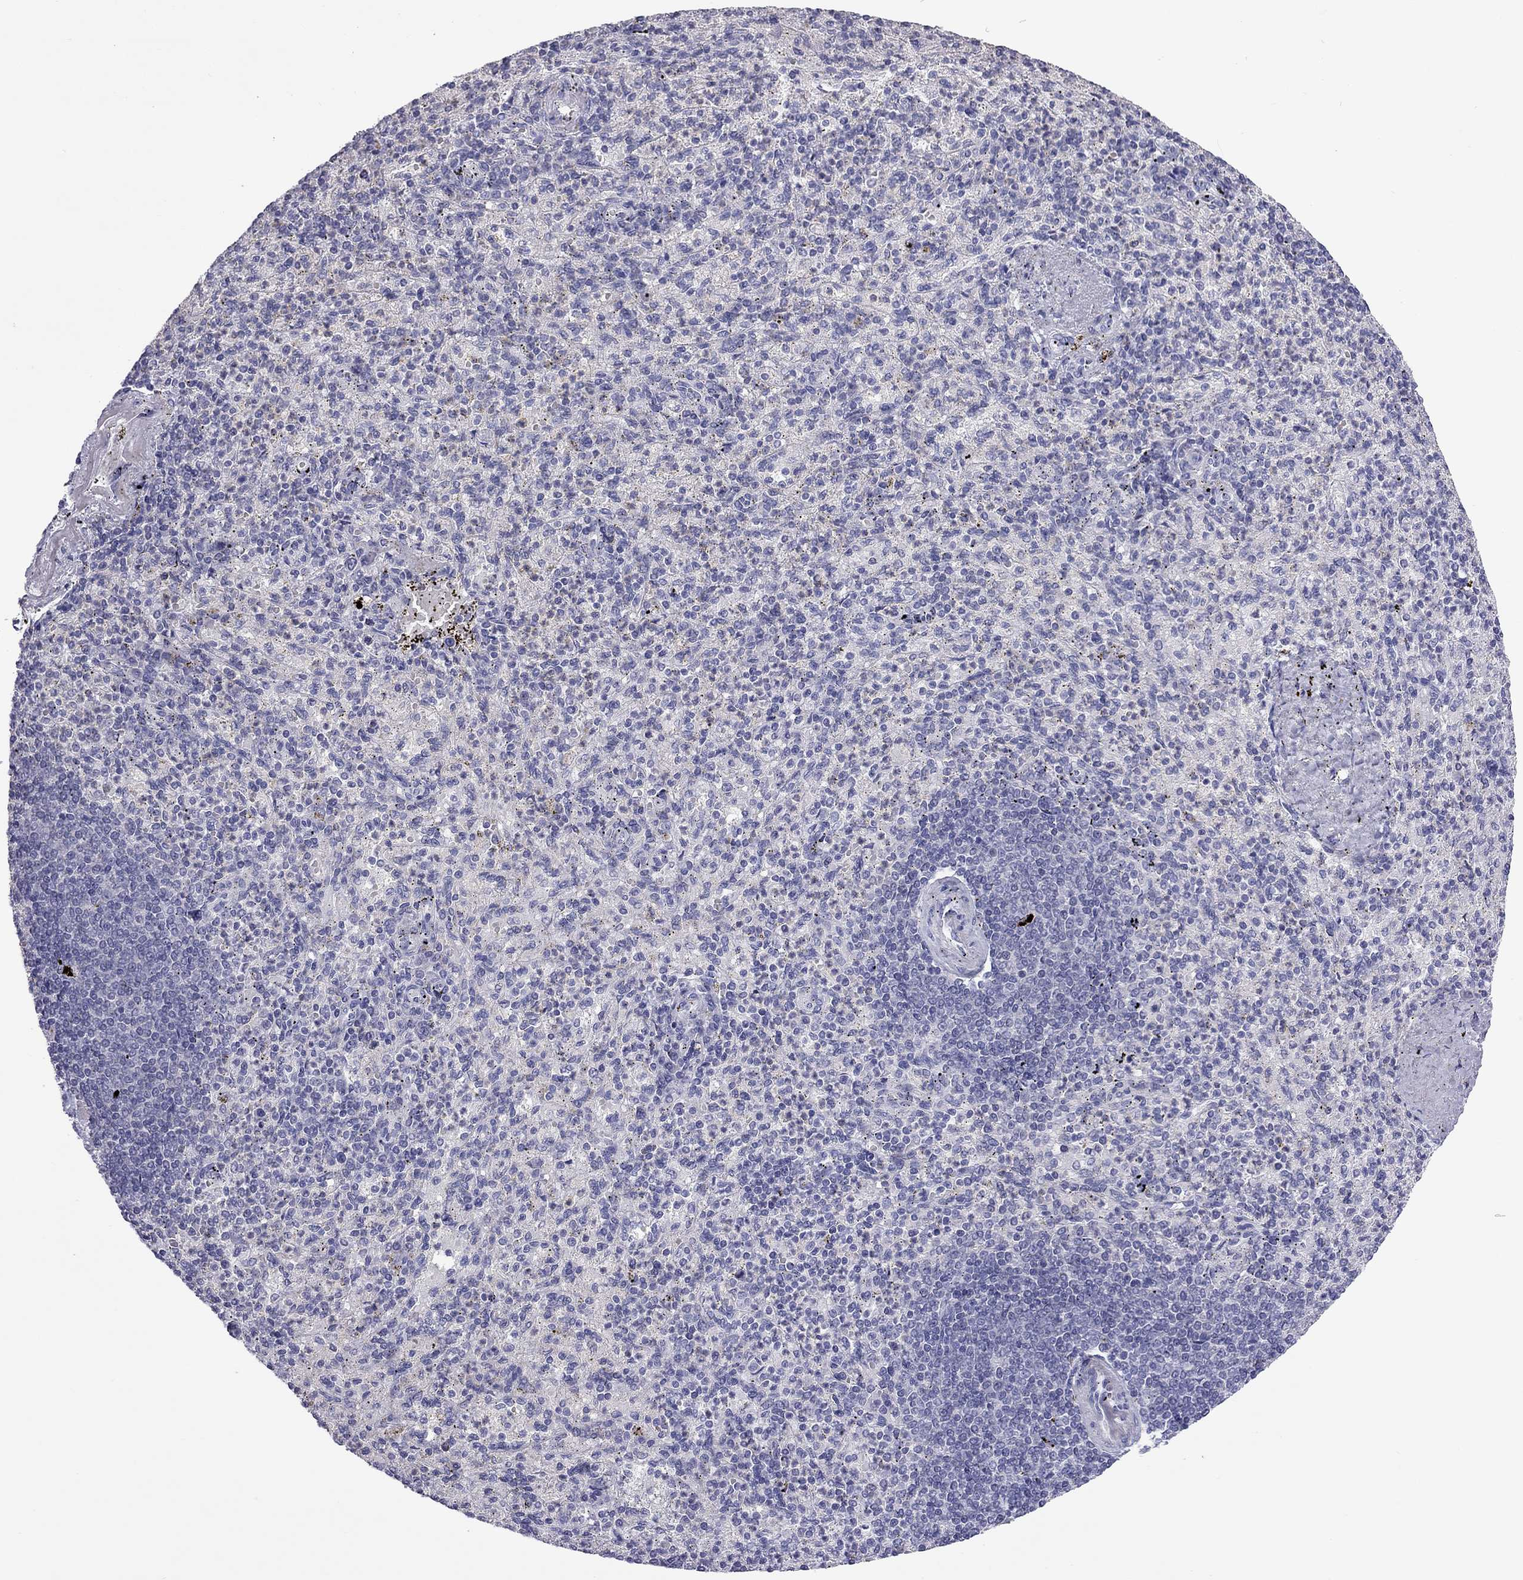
{"staining": {"intensity": "negative", "quantity": "none", "location": "none"}, "tissue": "spleen", "cell_type": "Cells in red pulp", "image_type": "normal", "snomed": [{"axis": "morphology", "description": "Normal tissue, NOS"}, {"axis": "topography", "description": "Spleen"}], "caption": "IHC histopathology image of normal spleen stained for a protein (brown), which demonstrates no positivity in cells in red pulp.", "gene": "PPP1R3A", "patient": {"sex": "female", "age": 74}}